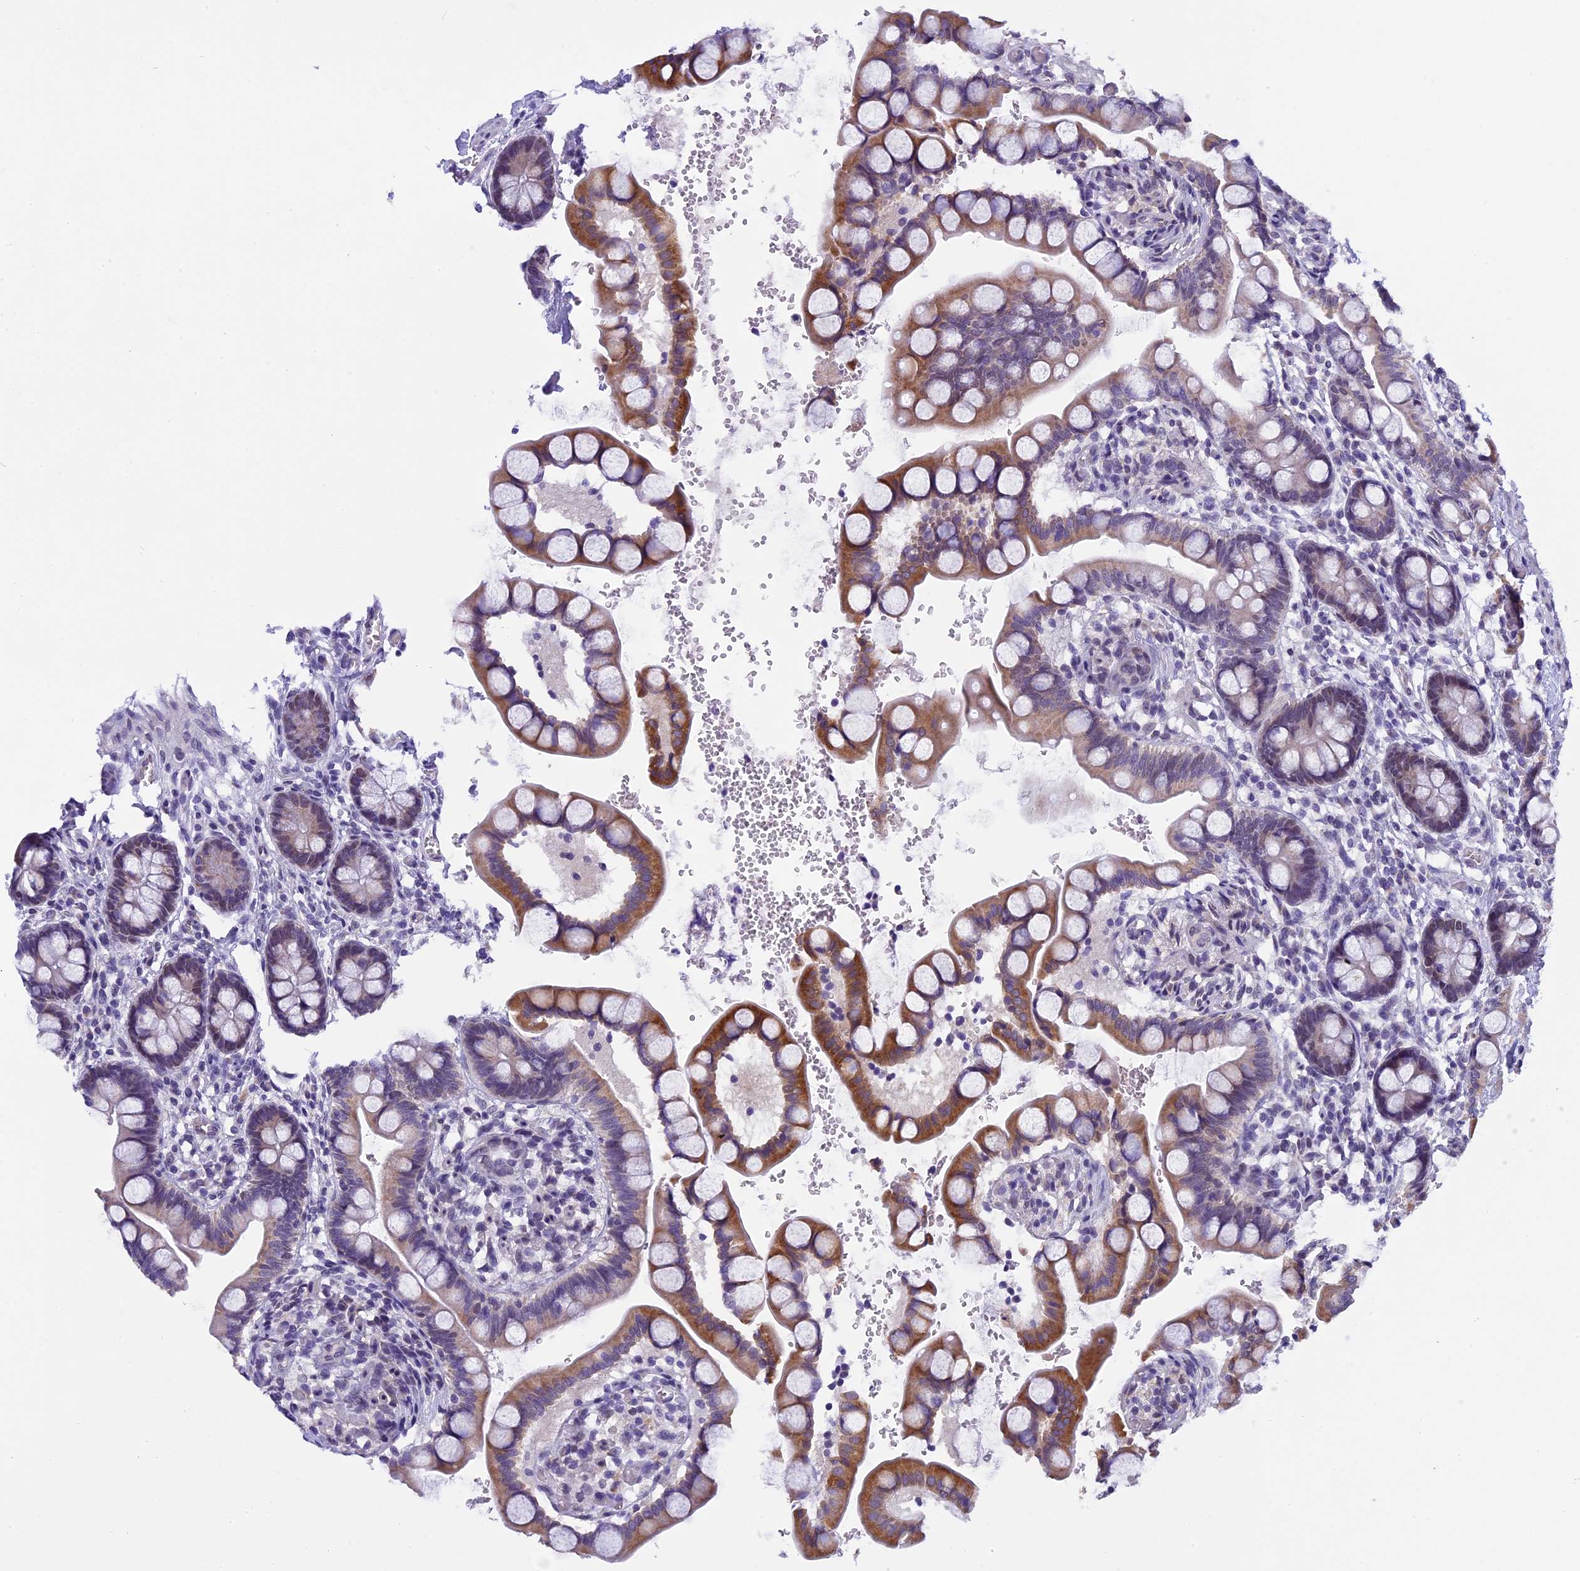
{"staining": {"intensity": "moderate", "quantity": ">75%", "location": "cytoplasmic/membranous,nuclear"}, "tissue": "small intestine", "cell_type": "Glandular cells", "image_type": "normal", "snomed": [{"axis": "morphology", "description": "Normal tissue, NOS"}, {"axis": "topography", "description": "Small intestine"}], "caption": "Immunohistochemistry (IHC) micrograph of normal small intestine: human small intestine stained using immunohistochemistry (IHC) reveals medium levels of moderate protein expression localized specifically in the cytoplasmic/membranous,nuclear of glandular cells, appearing as a cytoplasmic/membranous,nuclear brown color.", "gene": "ZNF317", "patient": {"sex": "male", "age": 52}}